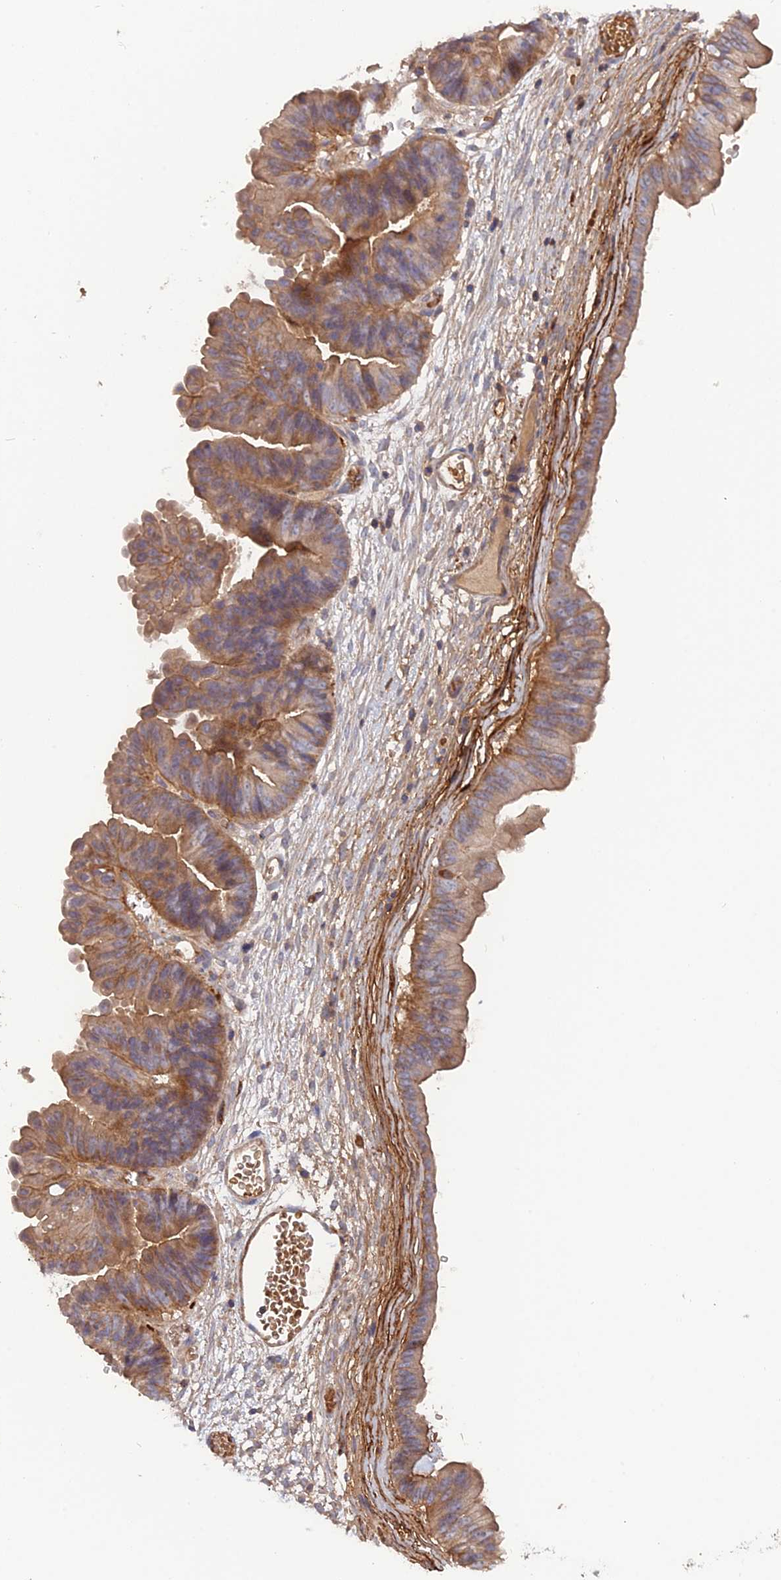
{"staining": {"intensity": "moderate", "quantity": ">75%", "location": "cytoplasmic/membranous"}, "tissue": "ovarian cancer", "cell_type": "Tumor cells", "image_type": "cancer", "snomed": [{"axis": "morphology", "description": "Cystadenocarcinoma, mucinous, NOS"}, {"axis": "topography", "description": "Ovary"}], "caption": "DAB immunohistochemical staining of human mucinous cystadenocarcinoma (ovarian) exhibits moderate cytoplasmic/membranous protein expression in approximately >75% of tumor cells.", "gene": "CPNE7", "patient": {"sex": "female", "age": 61}}